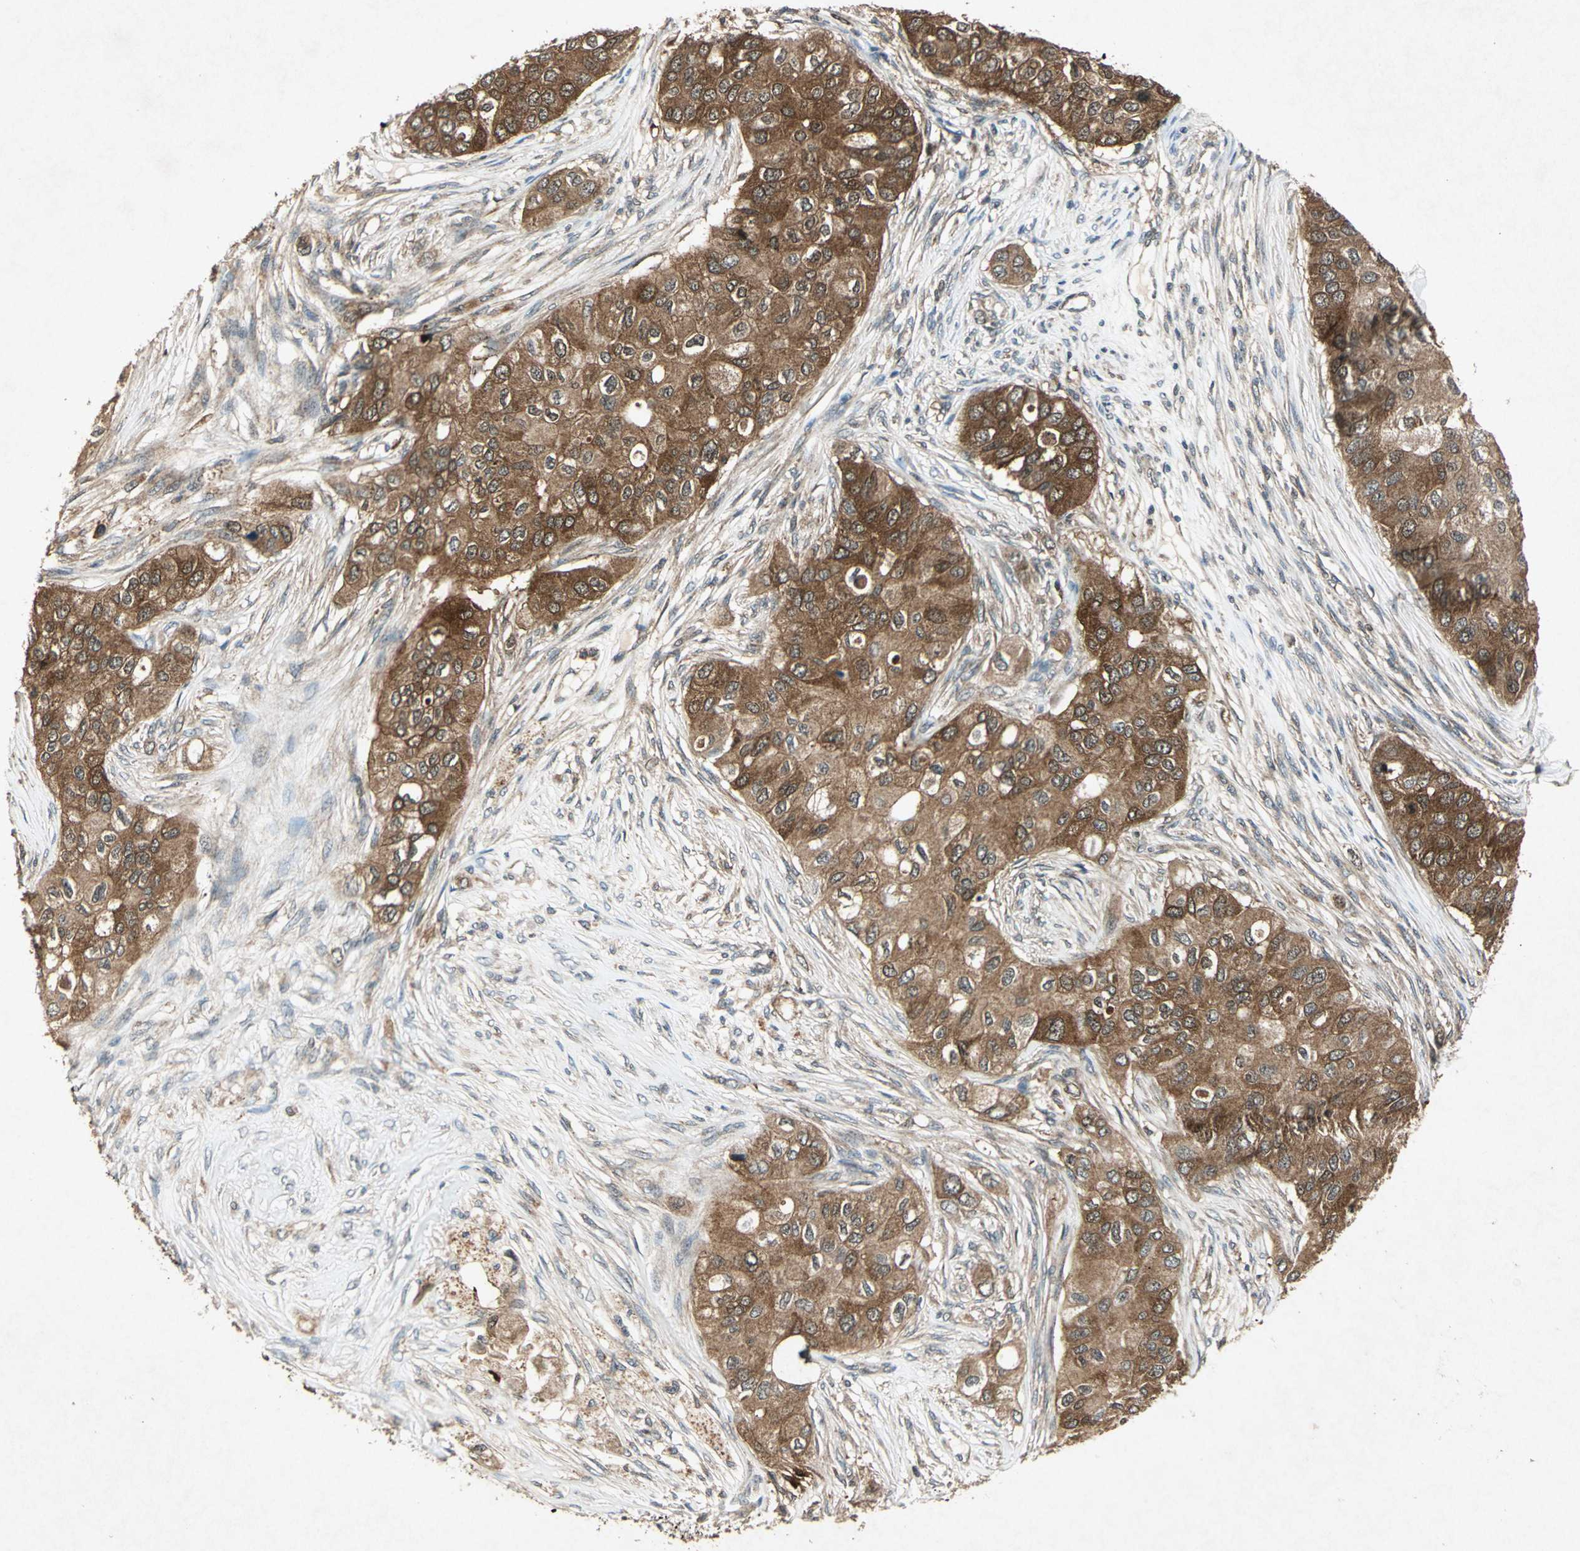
{"staining": {"intensity": "strong", "quantity": ">75%", "location": "cytoplasmic/membranous"}, "tissue": "breast cancer", "cell_type": "Tumor cells", "image_type": "cancer", "snomed": [{"axis": "morphology", "description": "Normal tissue, NOS"}, {"axis": "morphology", "description": "Duct carcinoma"}, {"axis": "topography", "description": "Breast"}], "caption": "Approximately >75% of tumor cells in breast cancer (infiltrating ductal carcinoma) reveal strong cytoplasmic/membranous protein expression as visualized by brown immunohistochemical staining.", "gene": "AHSA1", "patient": {"sex": "female", "age": 49}}